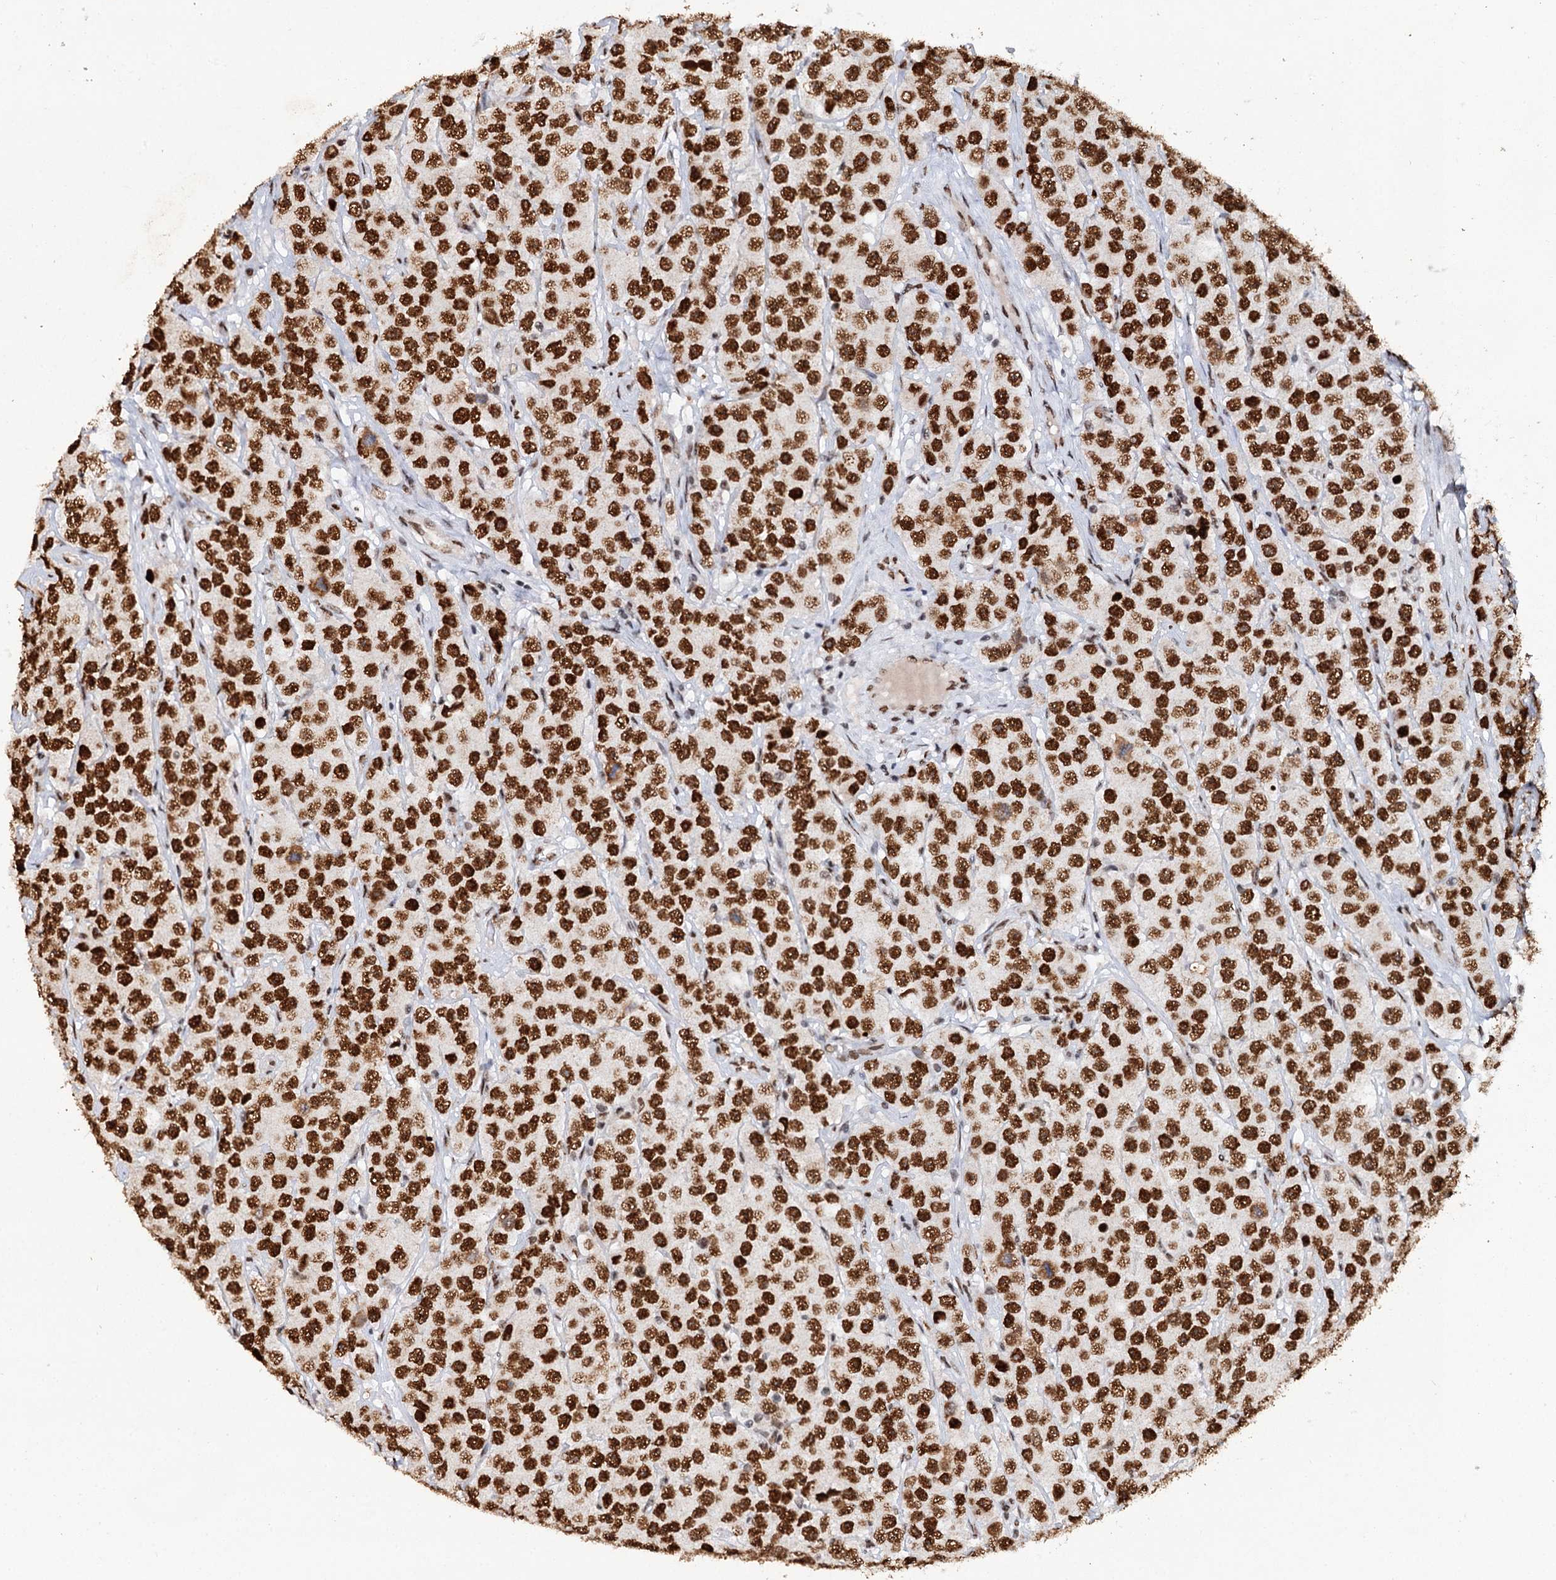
{"staining": {"intensity": "moderate", "quantity": ">75%", "location": "nuclear"}, "tissue": "testis cancer", "cell_type": "Tumor cells", "image_type": "cancer", "snomed": [{"axis": "morphology", "description": "Seminoma, NOS"}, {"axis": "topography", "description": "Testis"}], "caption": "Immunohistochemical staining of testis cancer (seminoma) demonstrates medium levels of moderate nuclear staining in approximately >75% of tumor cells.", "gene": "MATR3", "patient": {"sex": "male", "age": 28}}